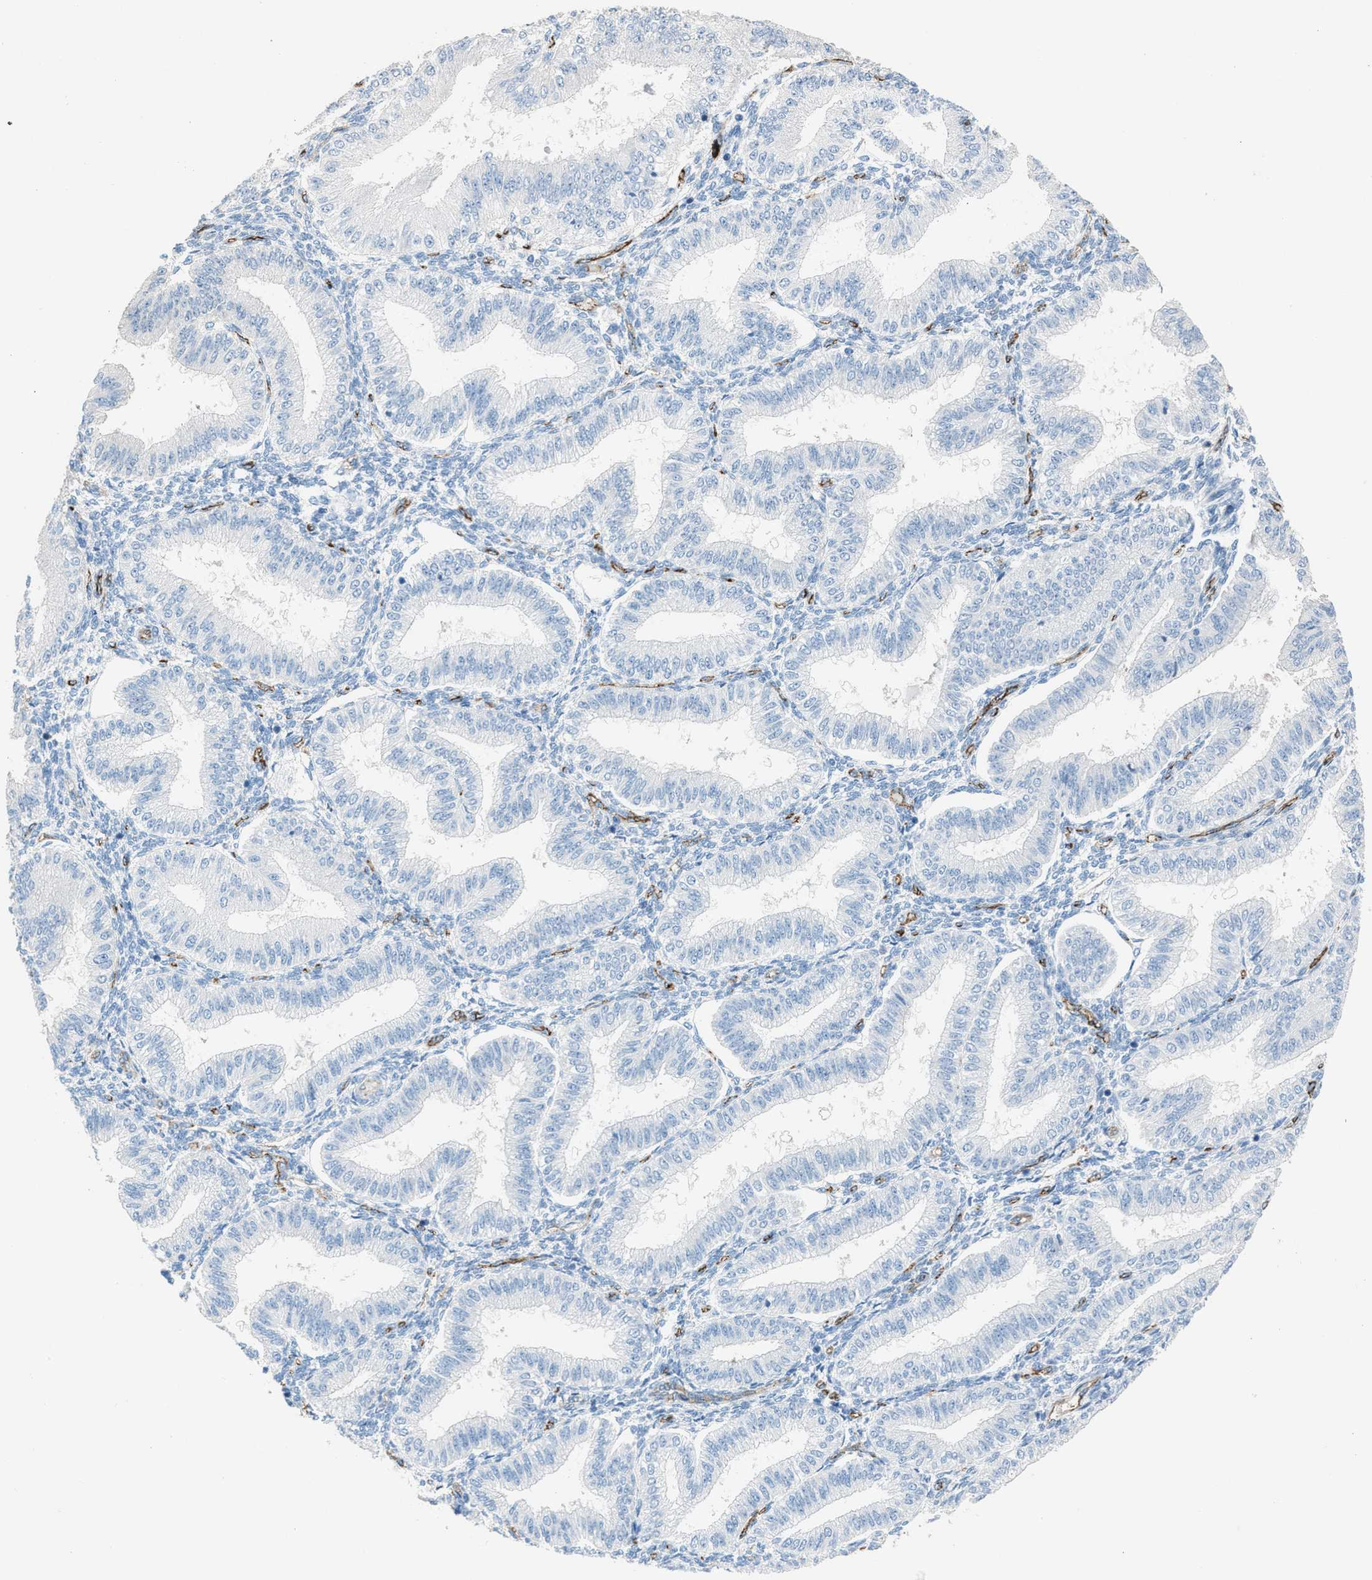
{"staining": {"intensity": "negative", "quantity": "none", "location": "none"}, "tissue": "endometrium", "cell_type": "Cells in endometrial stroma", "image_type": "normal", "snomed": [{"axis": "morphology", "description": "Normal tissue, NOS"}, {"axis": "topography", "description": "Endometrium"}], "caption": "Immunohistochemistry image of unremarkable human endometrium stained for a protein (brown), which demonstrates no staining in cells in endometrial stroma.", "gene": "DYSF", "patient": {"sex": "female", "age": 39}}